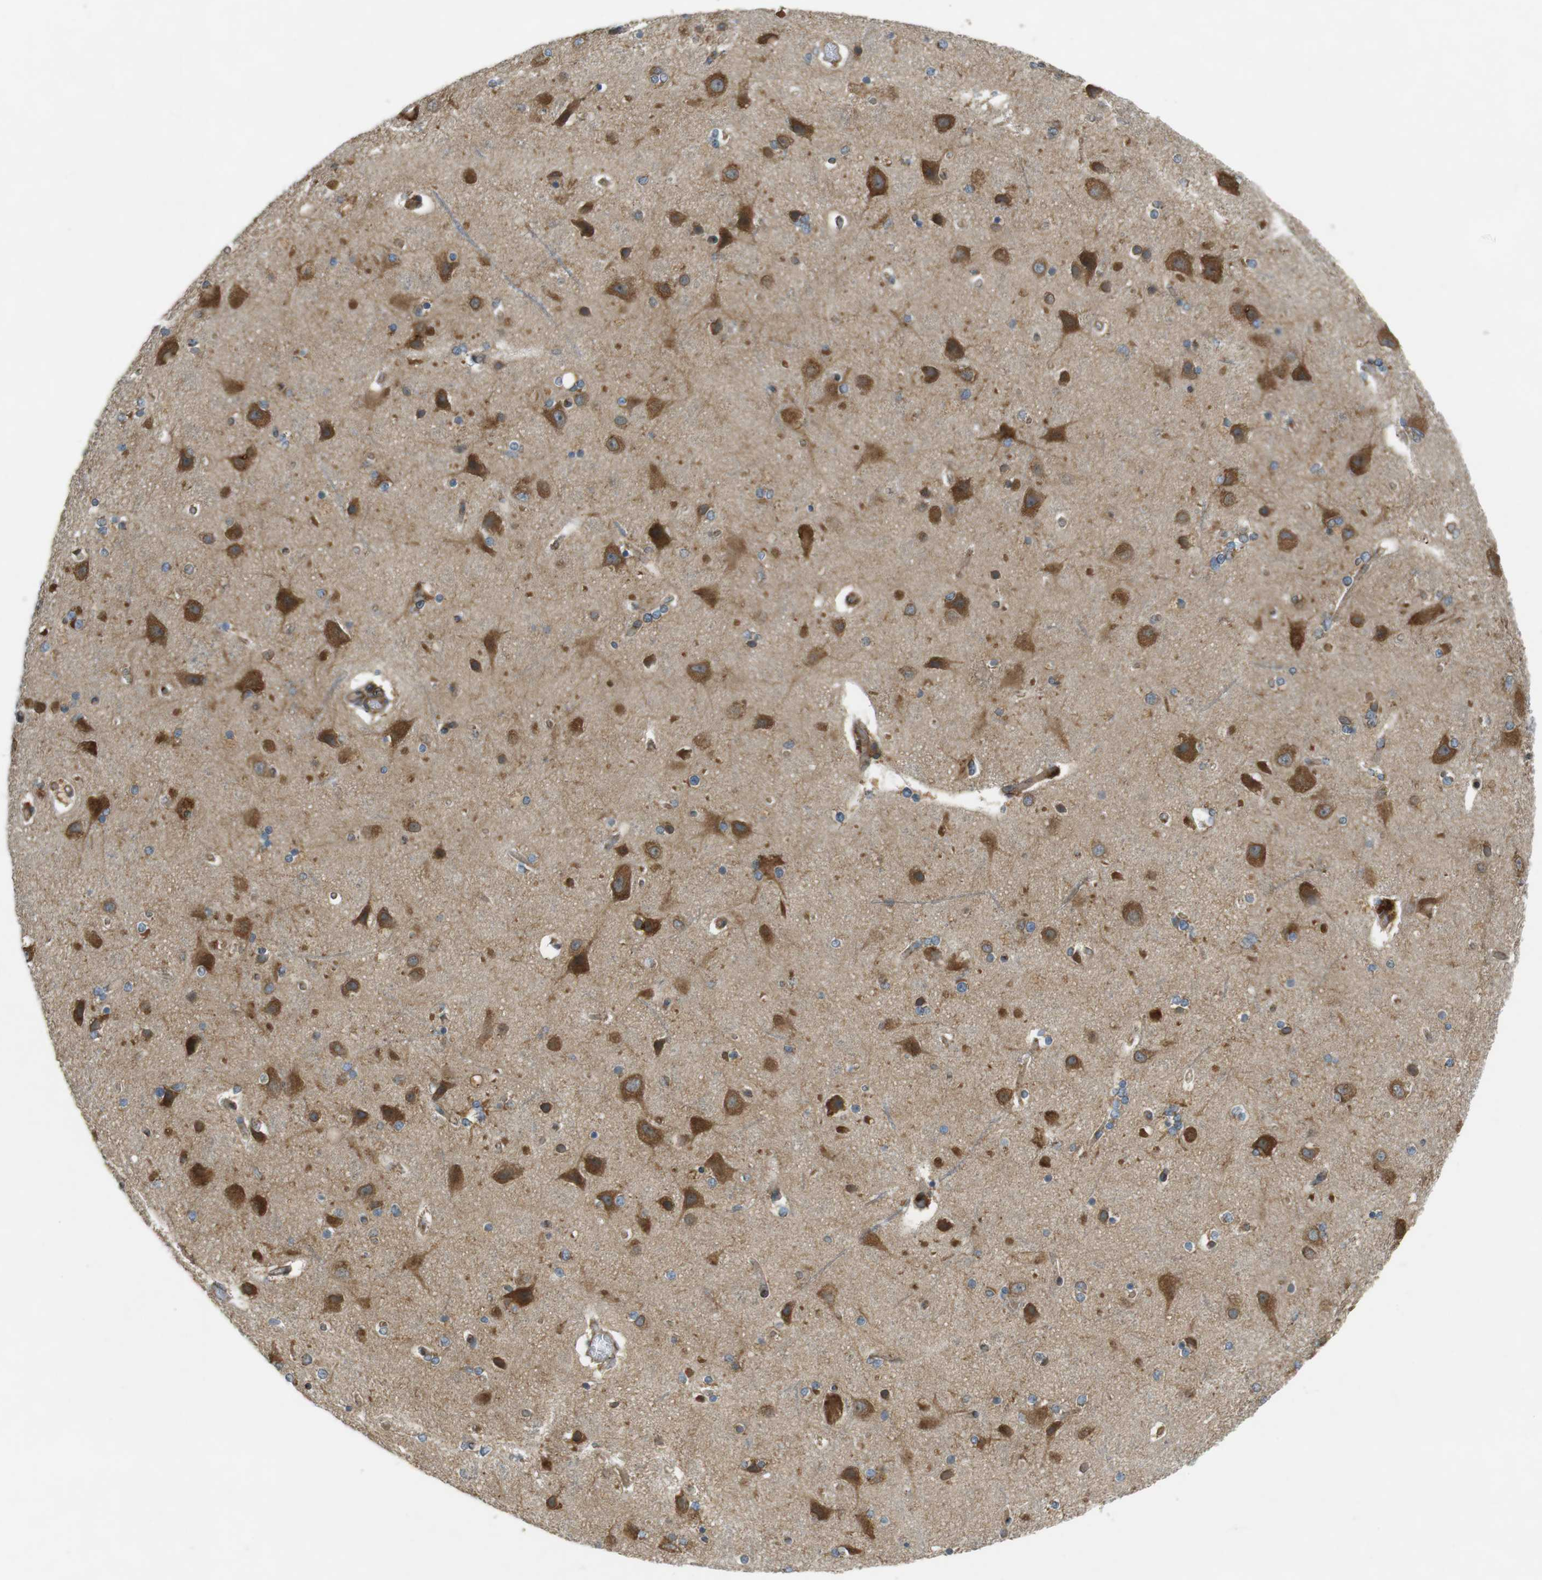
{"staining": {"intensity": "weak", "quantity": "25%-75%", "location": "cytoplasmic/membranous"}, "tissue": "cerebral cortex", "cell_type": "Endothelial cells", "image_type": "normal", "snomed": [{"axis": "morphology", "description": "Normal tissue, NOS"}, {"axis": "topography", "description": "Cerebral cortex"}], "caption": "Immunohistochemistry (IHC) image of unremarkable human cerebral cortex stained for a protein (brown), which exhibits low levels of weak cytoplasmic/membranous expression in about 25%-75% of endothelial cells.", "gene": "SLC41A1", "patient": {"sex": "female", "age": 54}}